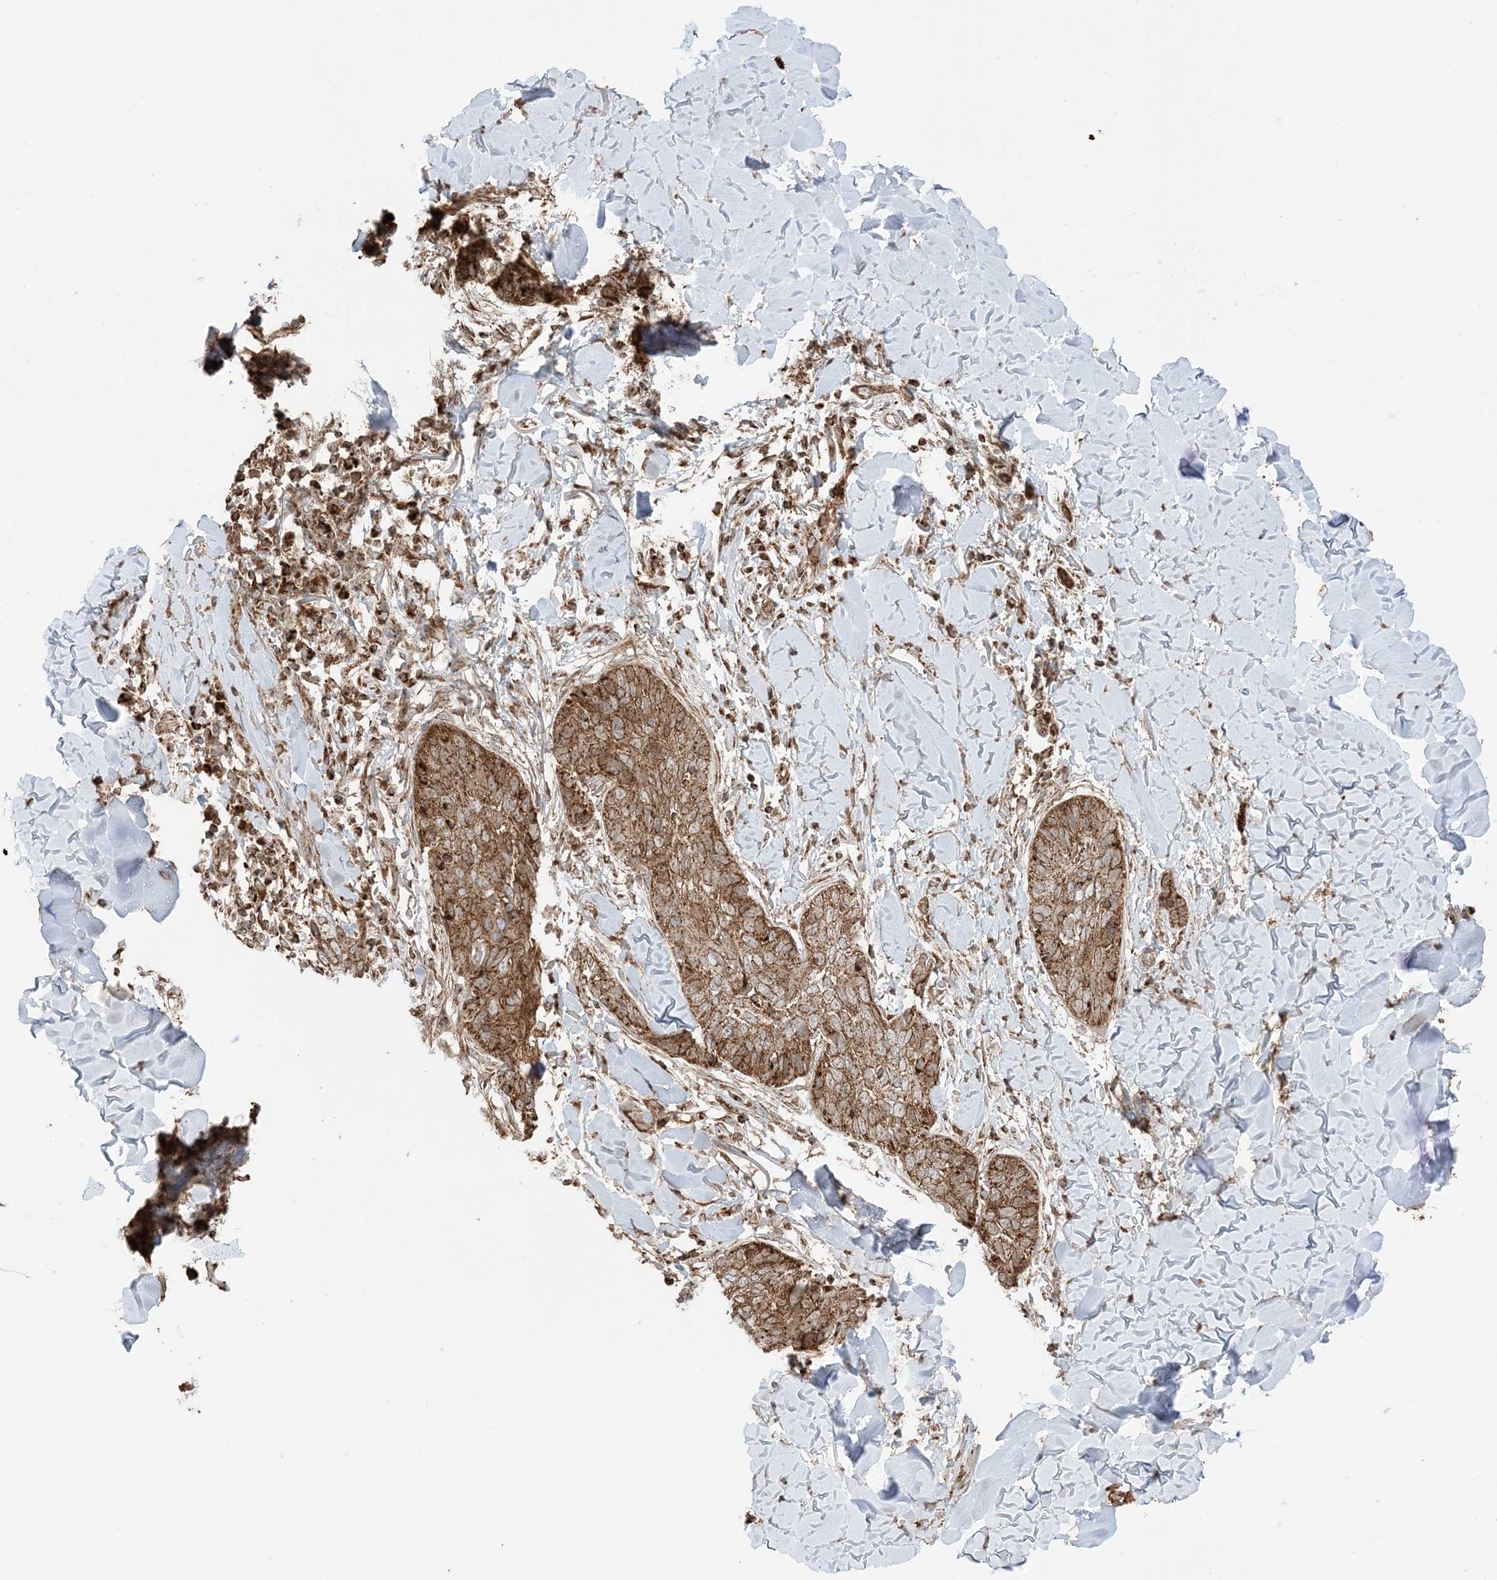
{"staining": {"intensity": "strong", "quantity": ">75%", "location": "cytoplasmic/membranous"}, "tissue": "skin cancer", "cell_type": "Tumor cells", "image_type": "cancer", "snomed": [{"axis": "morphology", "description": "Basal cell carcinoma"}, {"axis": "topography", "description": "Skin"}], "caption": "Skin cancer (basal cell carcinoma) stained with a brown dye shows strong cytoplasmic/membranous positive positivity in approximately >75% of tumor cells.", "gene": "N4BP3", "patient": {"sex": "male", "age": 85}}